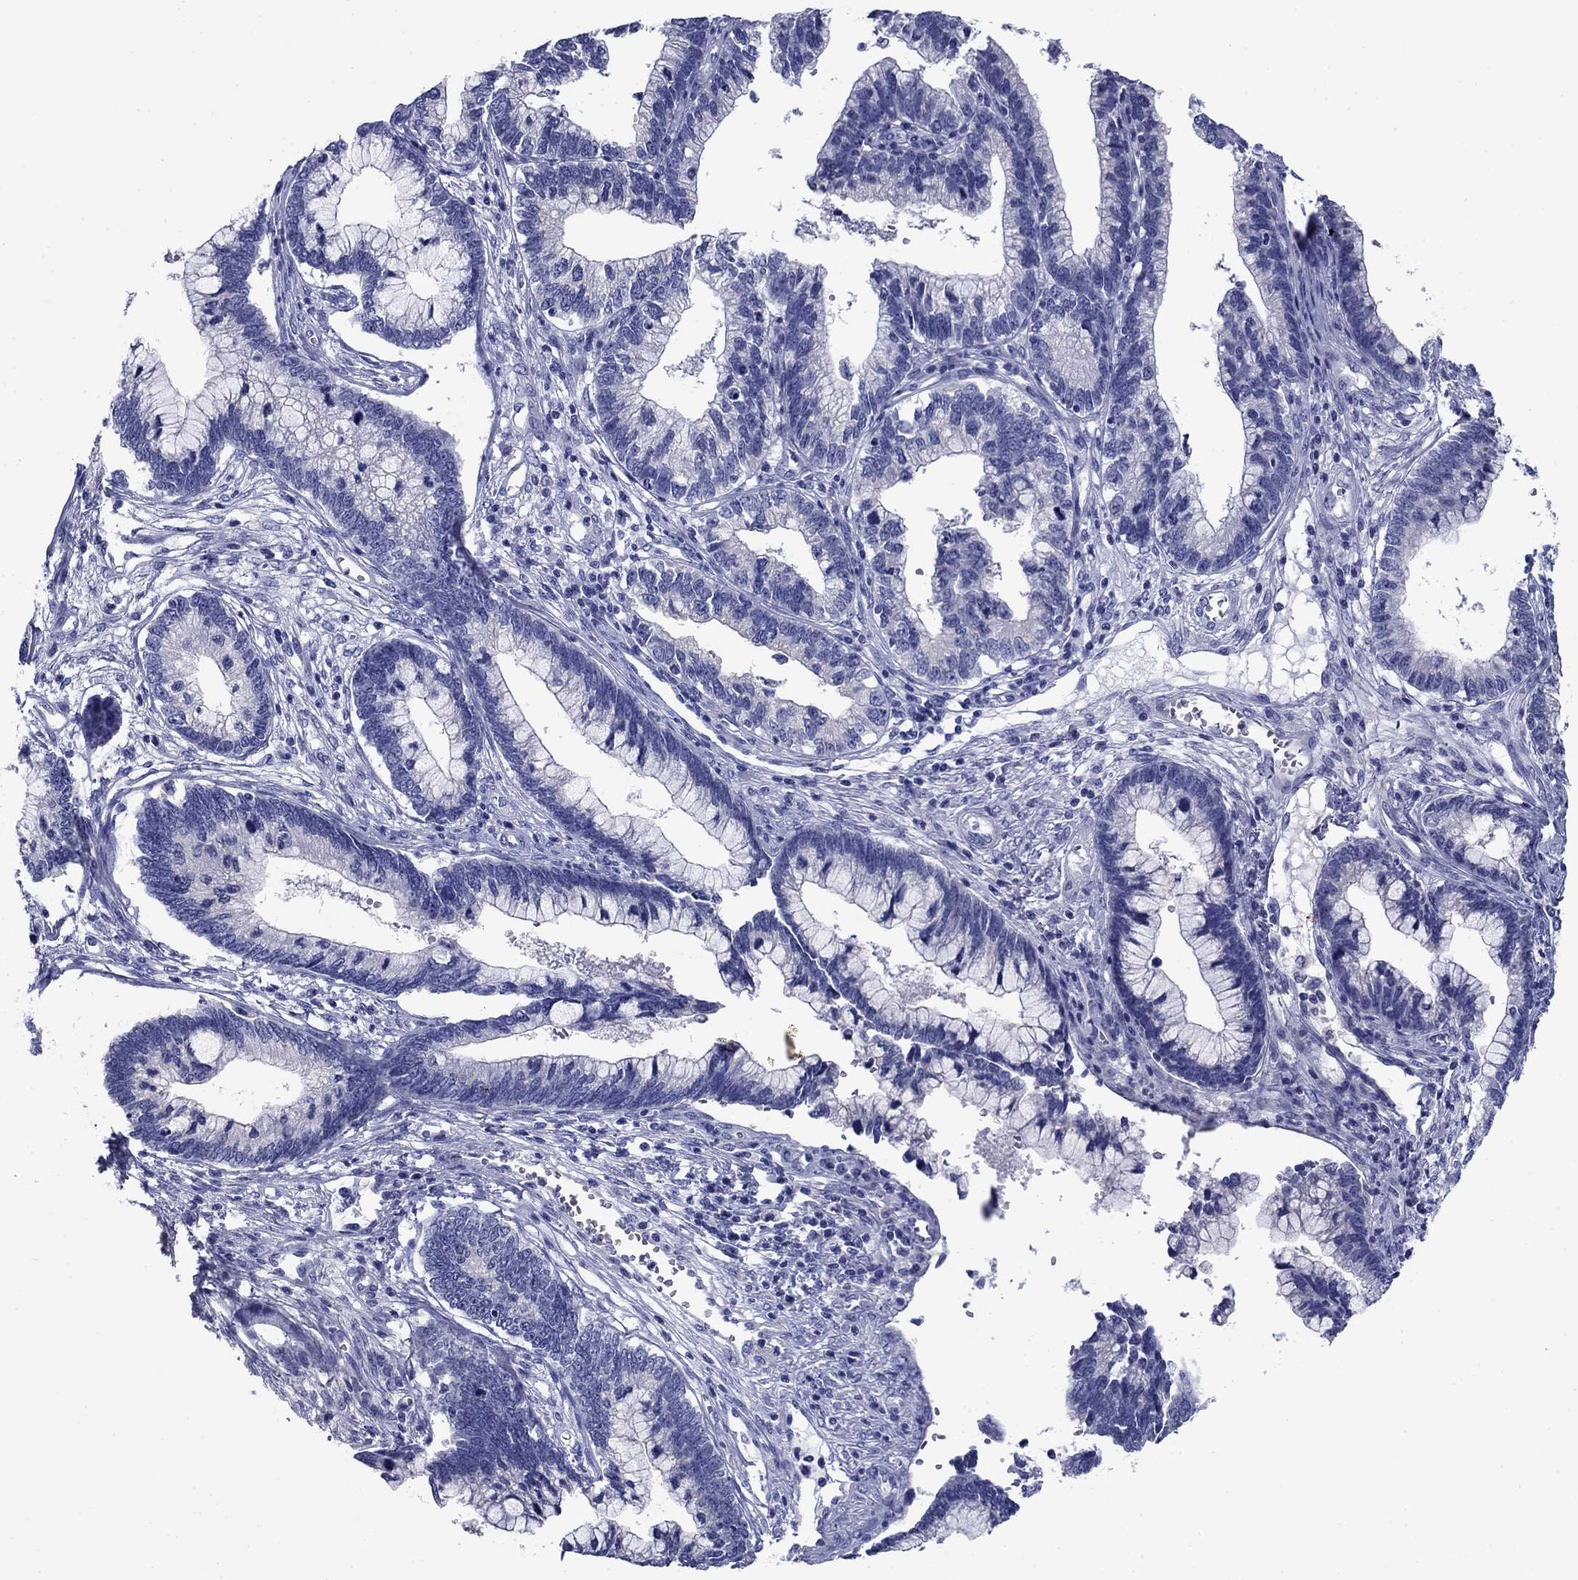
{"staining": {"intensity": "negative", "quantity": "none", "location": "none"}, "tissue": "cervical cancer", "cell_type": "Tumor cells", "image_type": "cancer", "snomed": [{"axis": "morphology", "description": "Adenocarcinoma, NOS"}, {"axis": "topography", "description": "Cervix"}], "caption": "IHC of cervical cancer (adenocarcinoma) displays no expression in tumor cells.", "gene": "PRKCG", "patient": {"sex": "female", "age": 44}}